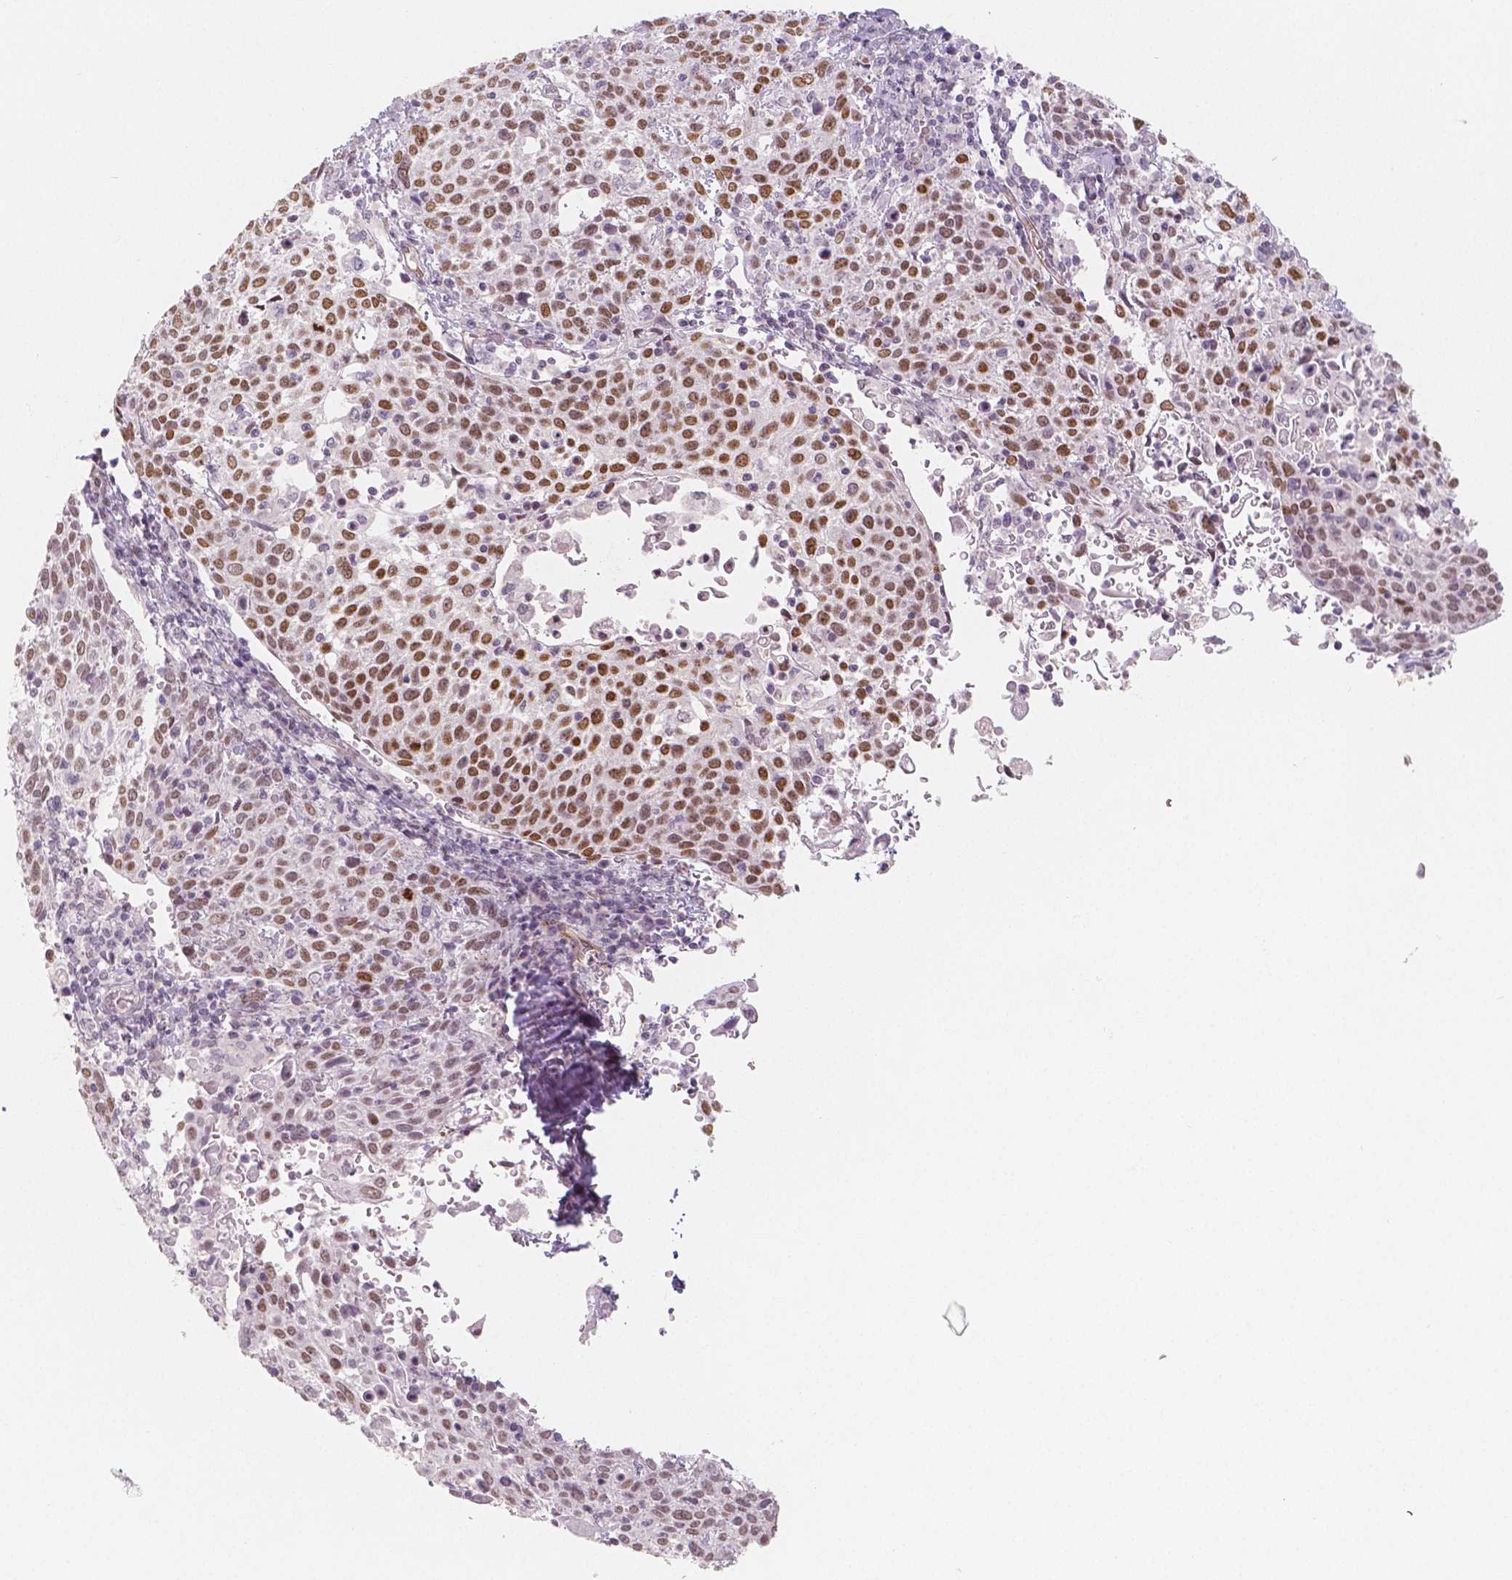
{"staining": {"intensity": "moderate", "quantity": ">75%", "location": "nuclear"}, "tissue": "cervical cancer", "cell_type": "Tumor cells", "image_type": "cancer", "snomed": [{"axis": "morphology", "description": "Squamous cell carcinoma, NOS"}, {"axis": "topography", "description": "Cervix"}], "caption": "This photomicrograph demonstrates cervical cancer (squamous cell carcinoma) stained with immunohistochemistry to label a protein in brown. The nuclear of tumor cells show moderate positivity for the protein. Nuclei are counter-stained blue.", "gene": "KDM5B", "patient": {"sex": "female", "age": 61}}